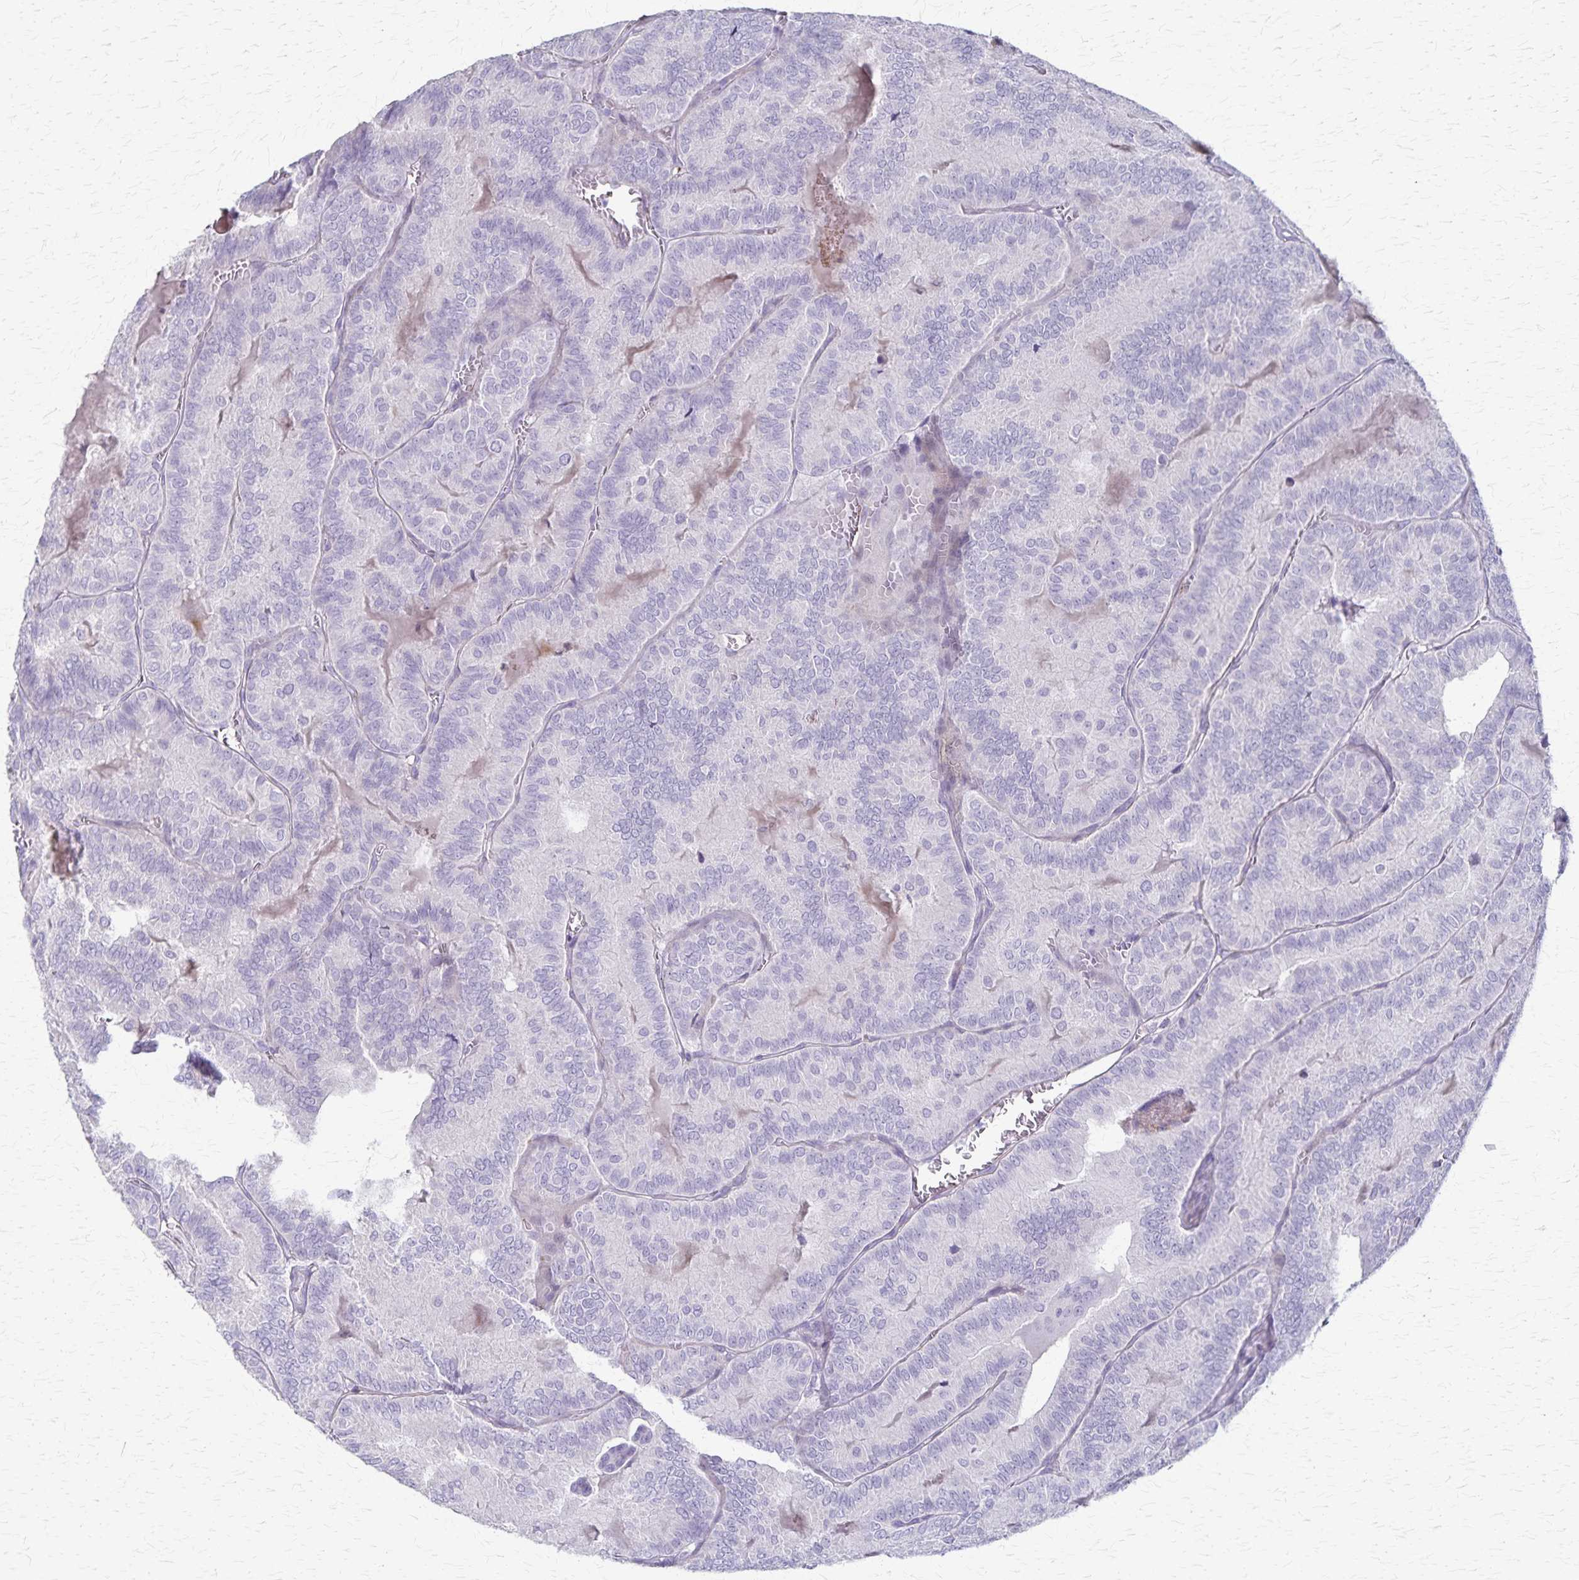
{"staining": {"intensity": "negative", "quantity": "none", "location": "none"}, "tissue": "thyroid cancer", "cell_type": "Tumor cells", "image_type": "cancer", "snomed": [{"axis": "morphology", "description": "Papillary adenocarcinoma, NOS"}, {"axis": "topography", "description": "Thyroid gland"}], "caption": "Thyroid cancer was stained to show a protein in brown. There is no significant positivity in tumor cells.", "gene": "RASL10B", "patient": {"sex": "female", "age": 75}}